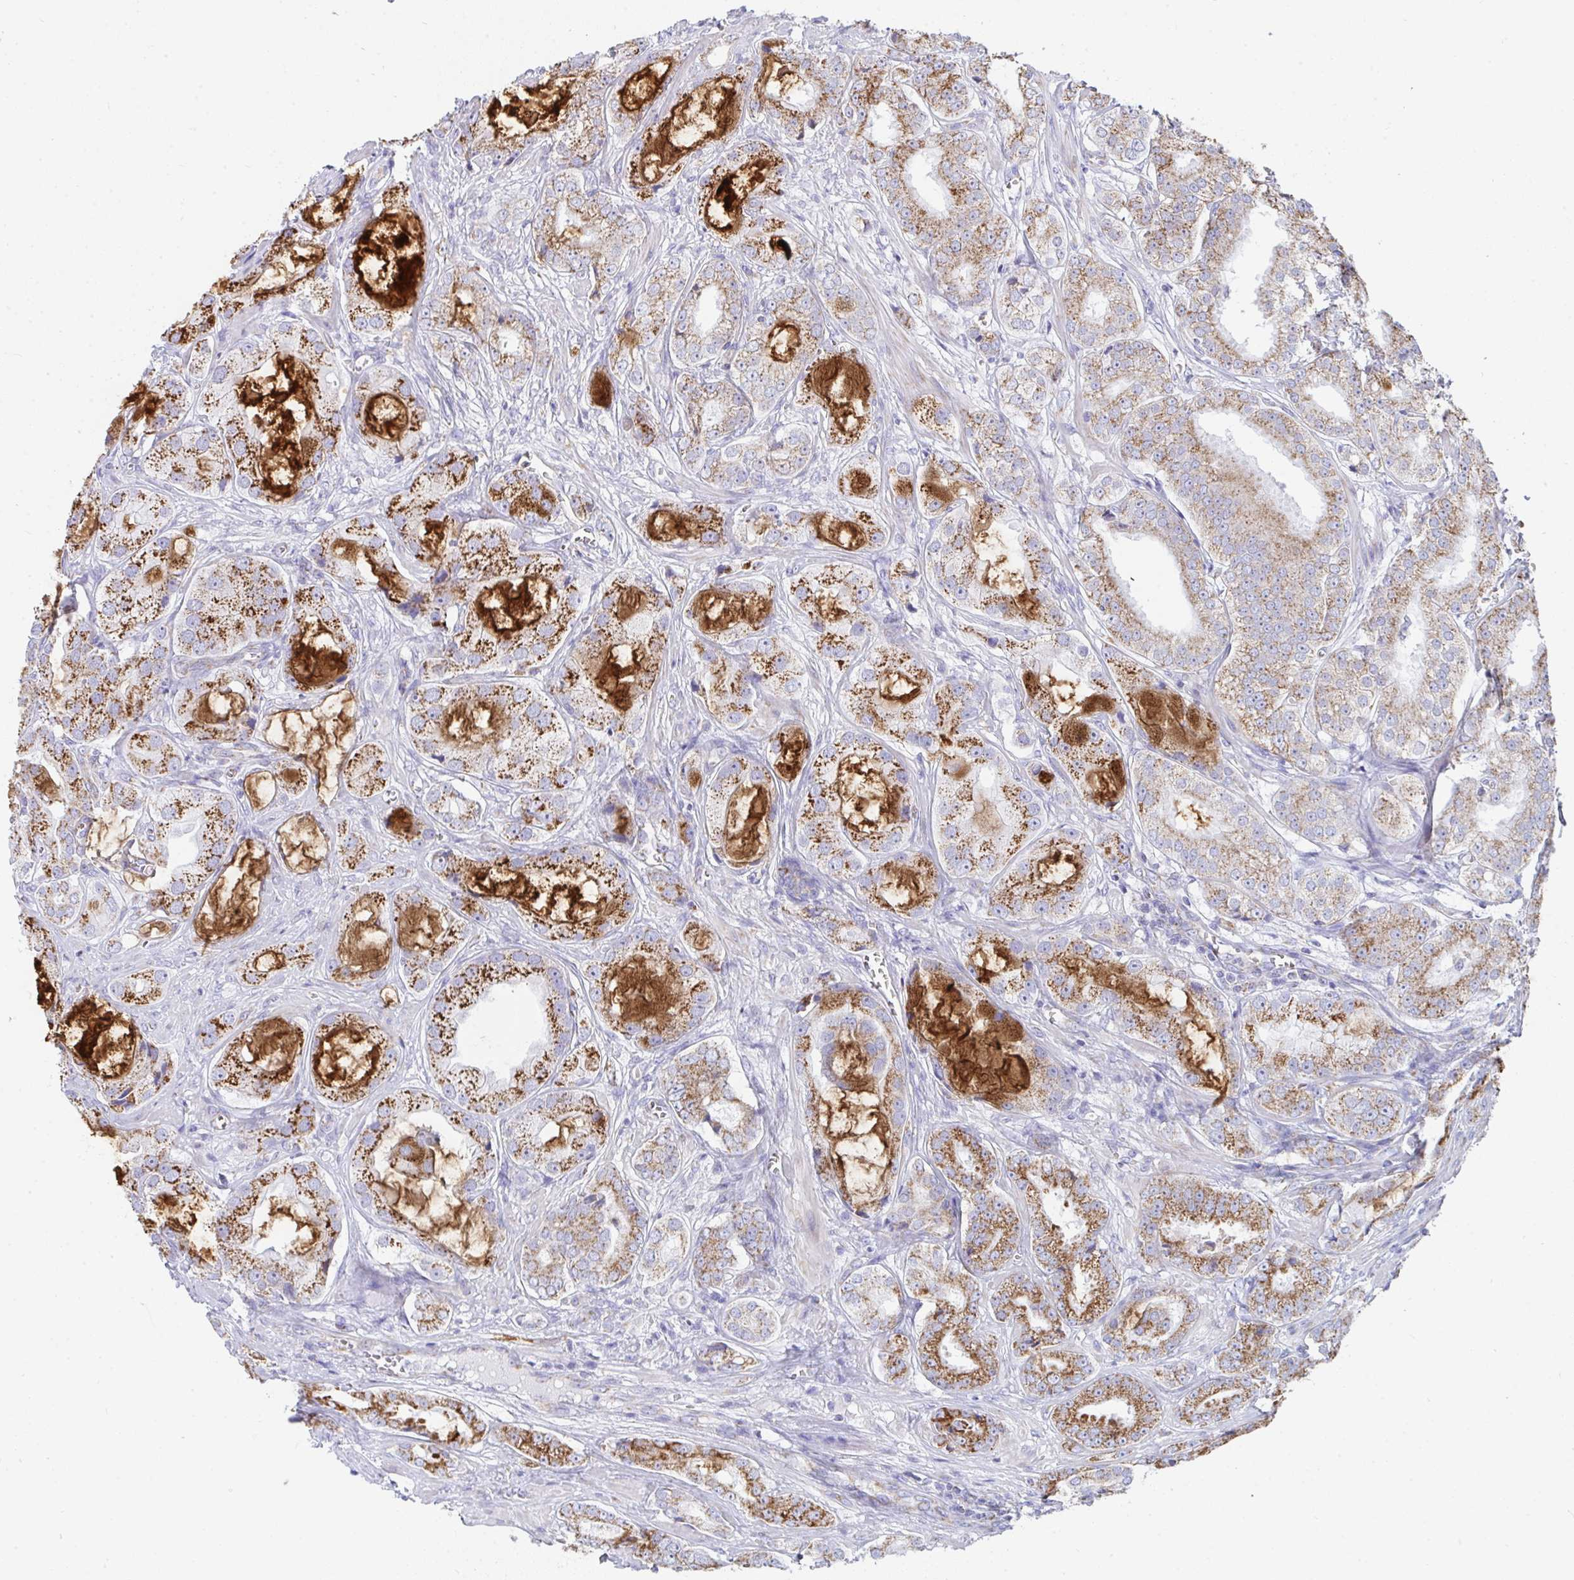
{"staining": {"intensity": "strong", "quantity": ">75%", "location": "cytoplasmic/membranous"}, "tissue": "prostate cancer", "cell_type": "Tumor cells", "image_type": "cancer", "snomed": [{"axis": "morphology", "description": "Adenocarcinoma, High grade"}, {"axis": "topography", "description": "Prostate"}], "caption": "Prostate adenocarcinoma (high-grade) tissue displays strong cytoplasmic/membranous staining in about >75% of tumor cells", "gene": "AIFM1", "patient": {"sex": "male", "age": 64}}